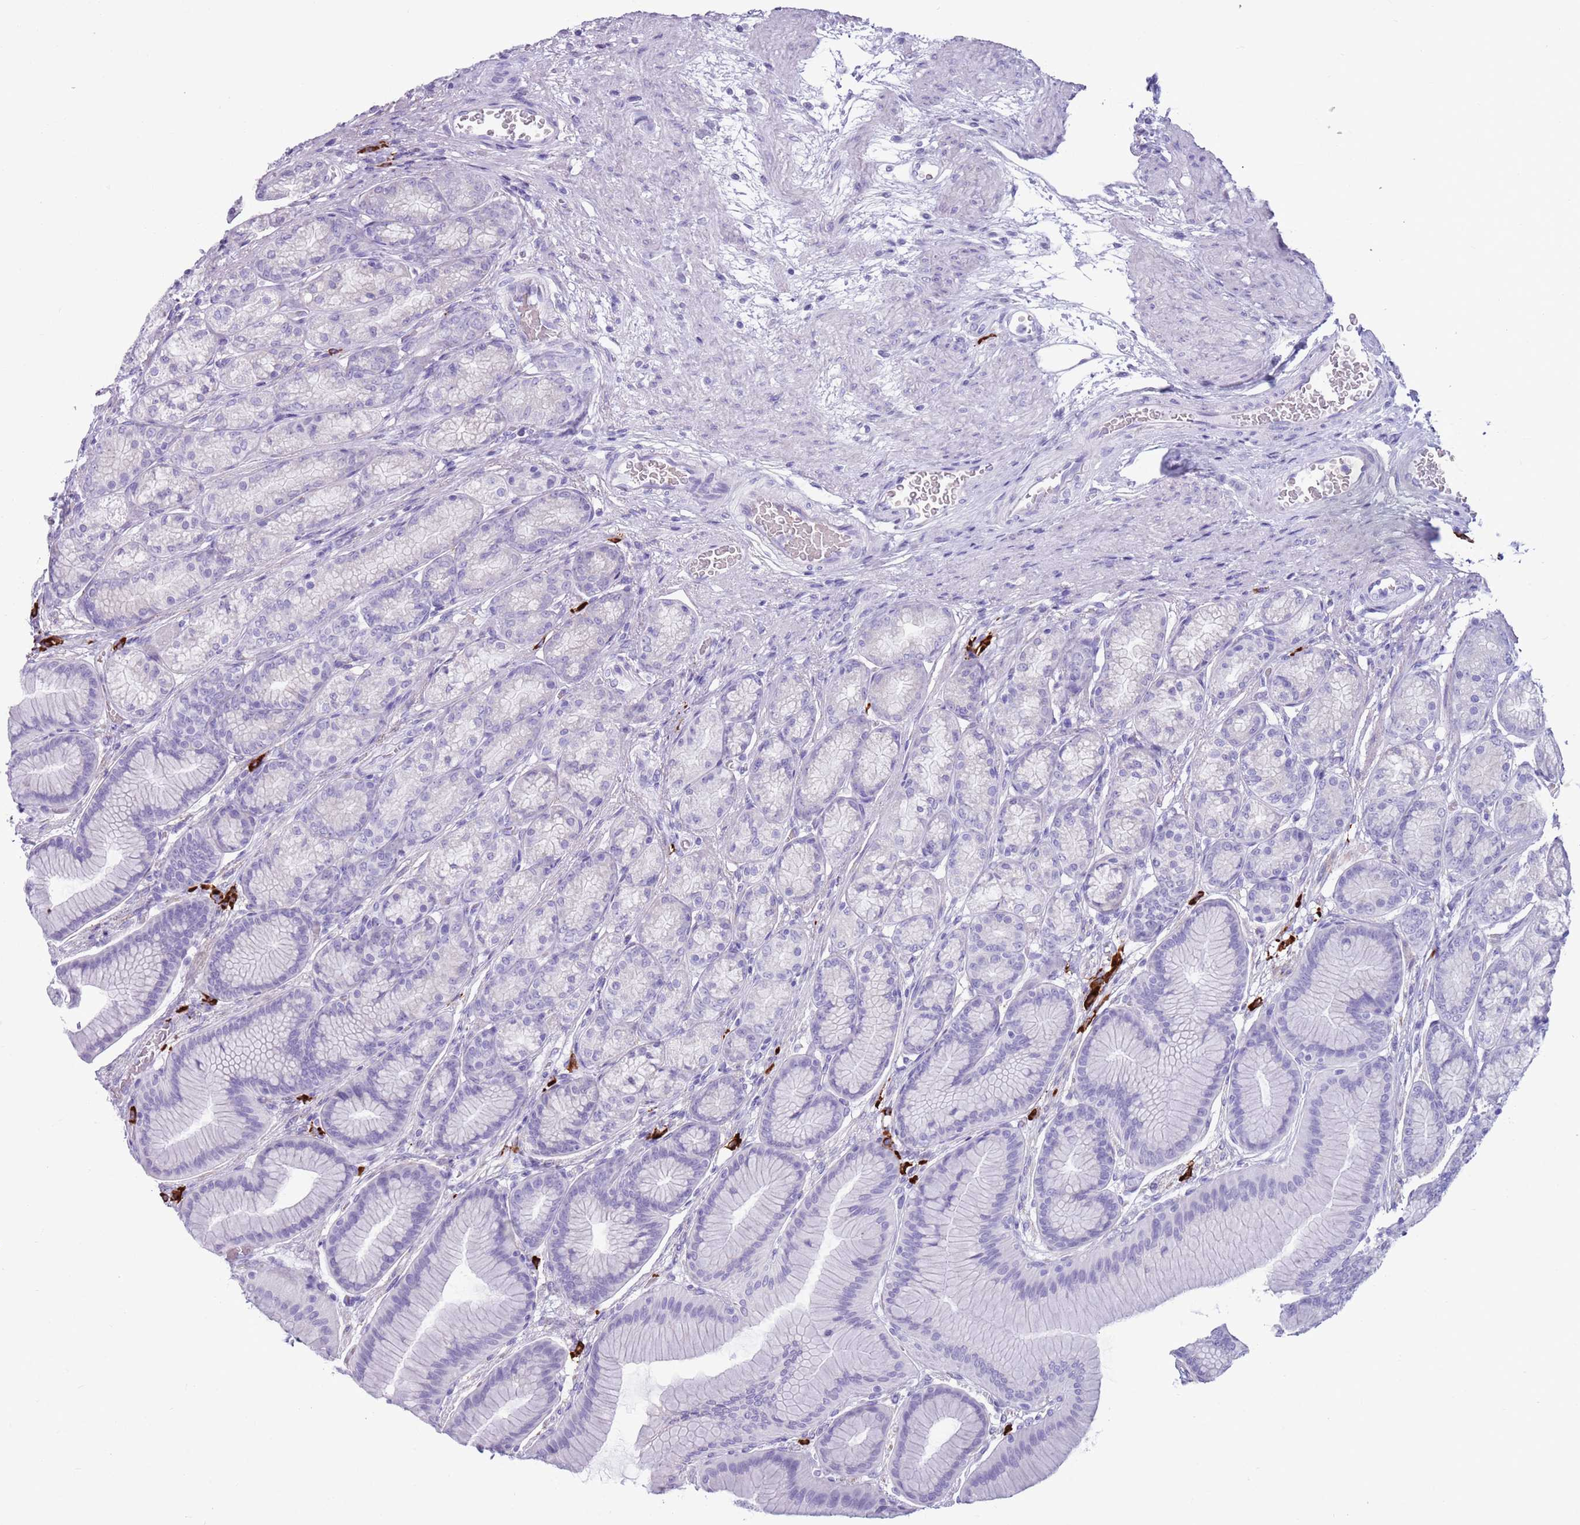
{"staining": {"intensity": "negative", "quantity": "none", "location": "none"}, "tissue": "stomach", "cell_type": "Glandular cells", "image_type": "normal", "snomed": [{"axis": "morphology", "description": "Normal tissue, NOS"}, {"axis": "morphology", "description": "Adenocarcinoma, NOS"}, {"axis": "morphology", "description": "Adenocarcinoma, High grade"}, {"axis": "topography", "description": "Stomach, upper"}, {"axis": "topography", "description": "Stomach"}], "caption": "High power microscopy image of an IHC micrograph of normal stomach, revealing no significant staining in glandular cells.", "gene": "ENSG00000263020", "patient": {"sex": "female", "age": 65}}